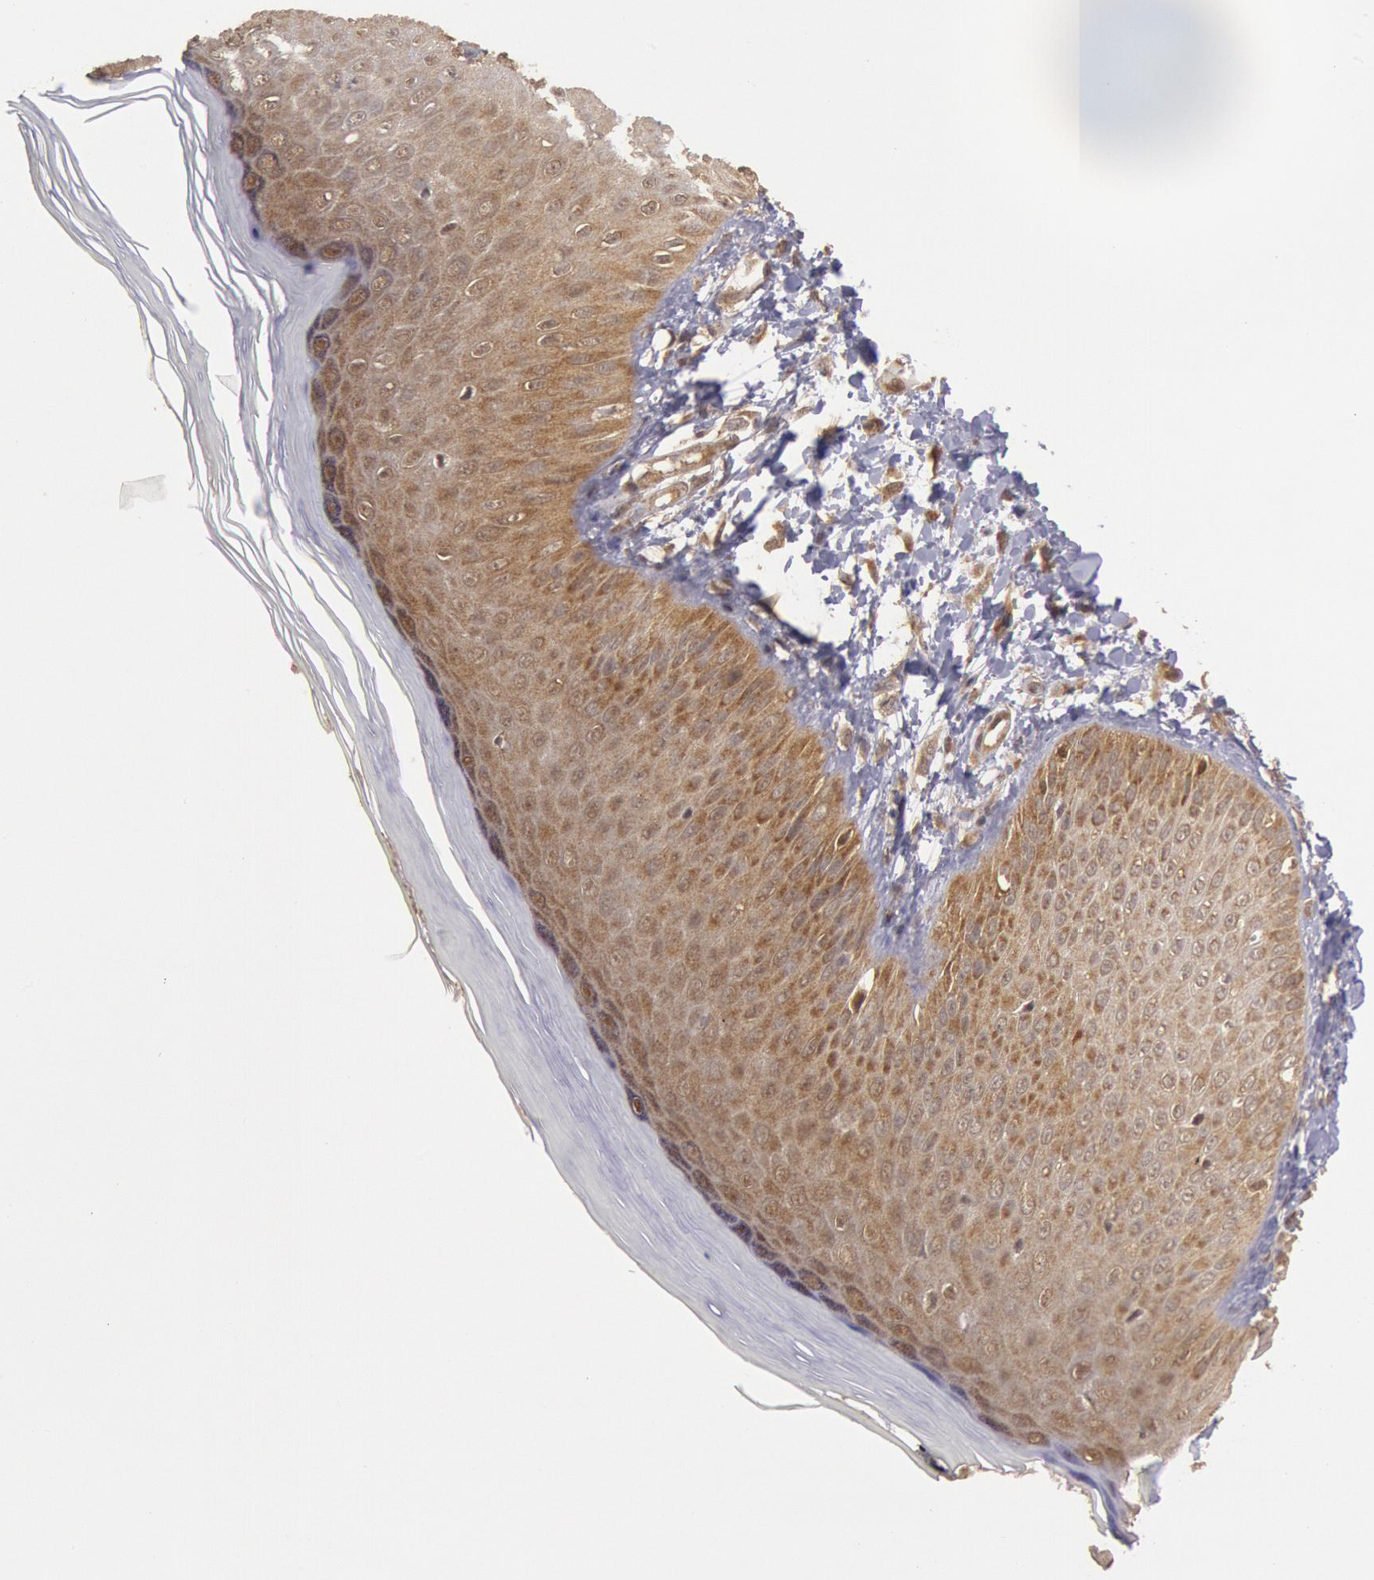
{"staining": {"intensity": "moderate", "quantity": ">75%", "location": "cytoplasmic/membranous"}, "tissue": "skin", "cell_type": "Epidermal cells", "image_type": "normal", "snomed": [{"axis": "morphology", "description": "Normal tissue, NOS"}, {"axis": "morphology", "description": "Inflammation, NOS"}, {"axis": "topography", "description": "Soft tissue"}, {"axis": "topography", "description": "Anal"}], "caption": "Brown immunohistochemical staining in benign human skin exhibits moderate cytoplasmic/membranous expression in approximately >75% of epidermal cells.", "gene": "USP14", "patient": {"sex": "female", "age": 15}}